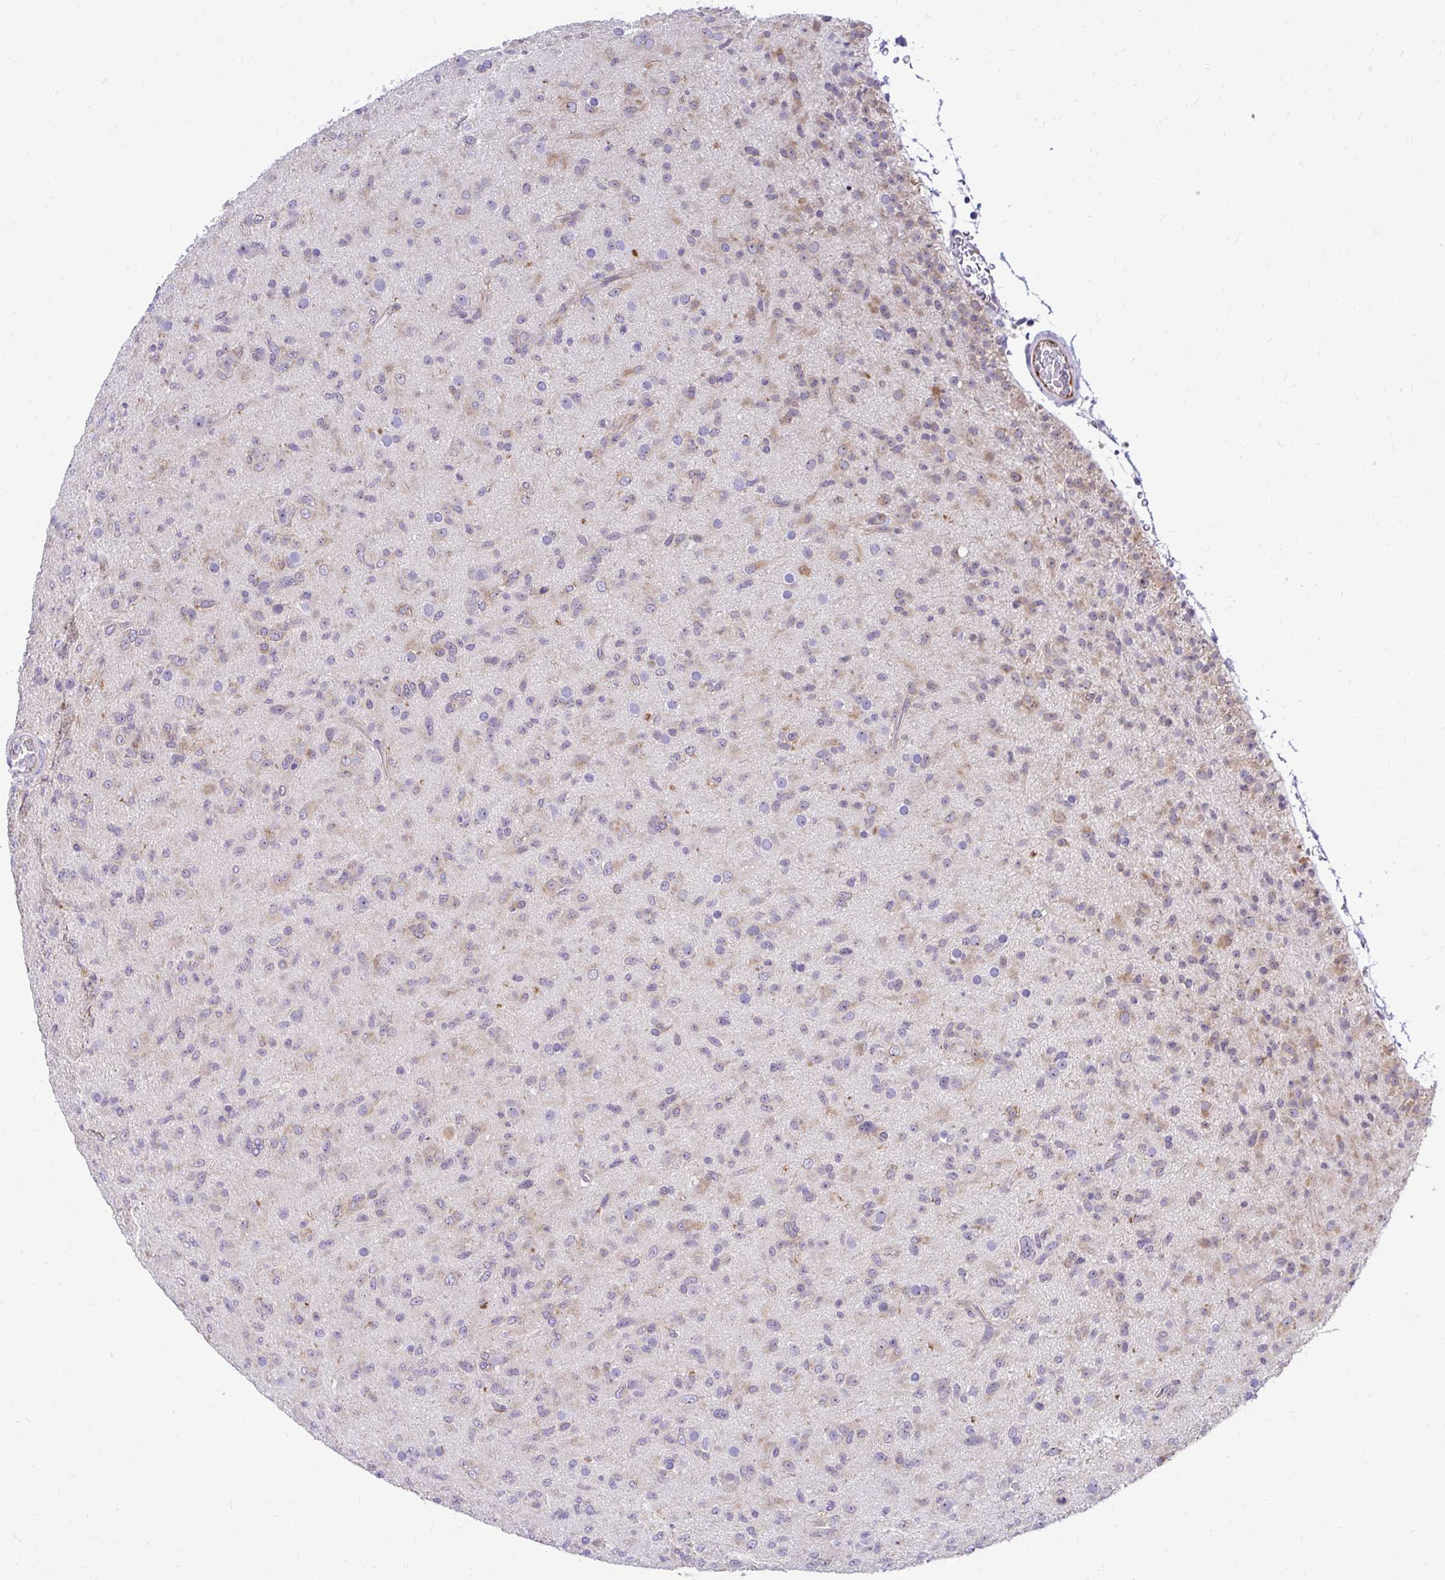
{"staining": {"intensity": "weak", "quantity": "<25%", "location": "cytoplasmic/membranous"}, "tissue": "glioma", "cell_type": "Tumor cells", "image_type": "cancer", "snomed": [{"axis": "morphology", "description": "Glioma, malignant, Low grade"}, {"axis": "topography", "description": "Brain"}], "caption": "This micrograph is of glioma stained with immunohistochemistry (IHC) to label a protein in brown with the nuclei are counter-stained blue. There is no expression in tumor cells.", "gene": "NIFK", "patient": {"sex": "male", "age": 65}}